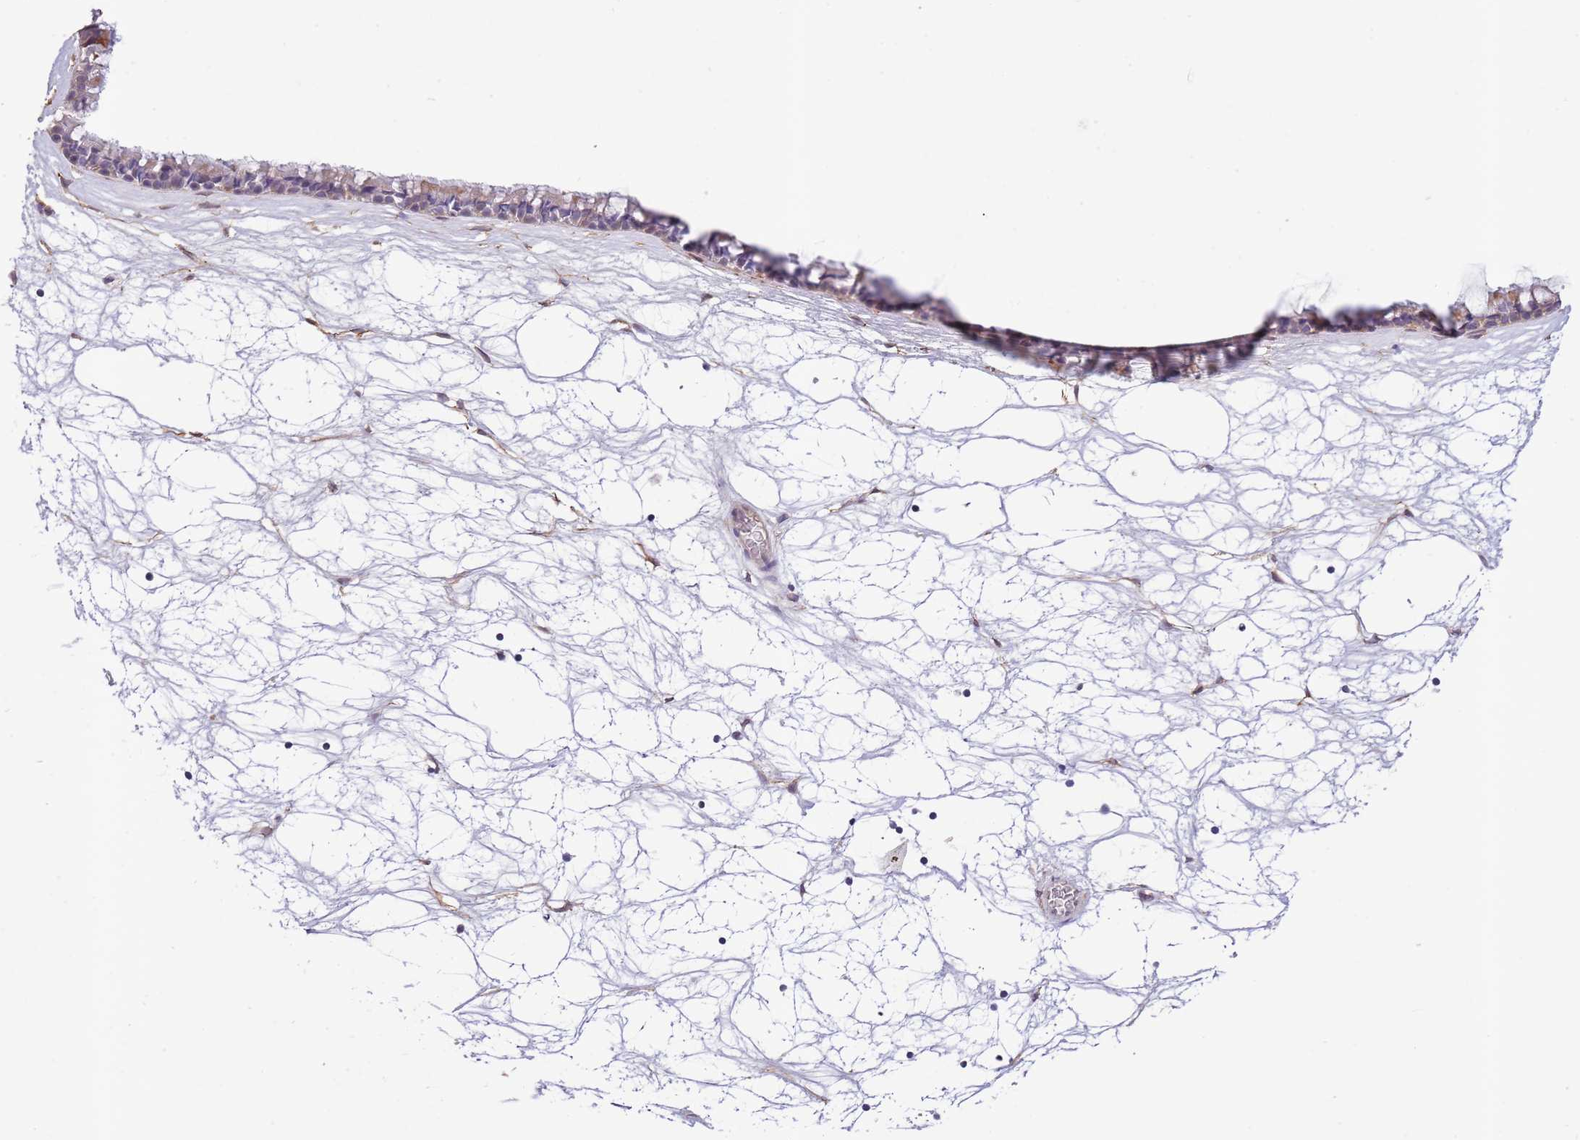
{"staining": {"intensity": "negative", "quantity": "none", "location": "none"}, "tissue": "nasopharynx", "cell_type": "Respiratory epithelial cells", "image_type": "normal", "snomed": [{"axis": "morphology", "description": "Normal tissue, NOS"}, {"axis": "topography", "description": "Nasopharynx"}], "caption": "IHC of benign human nasopharynx shows no positivity in respiratory epithelial cells.", "gene": "ZNF658", "patient": {"sex": "male", "age": 64}}